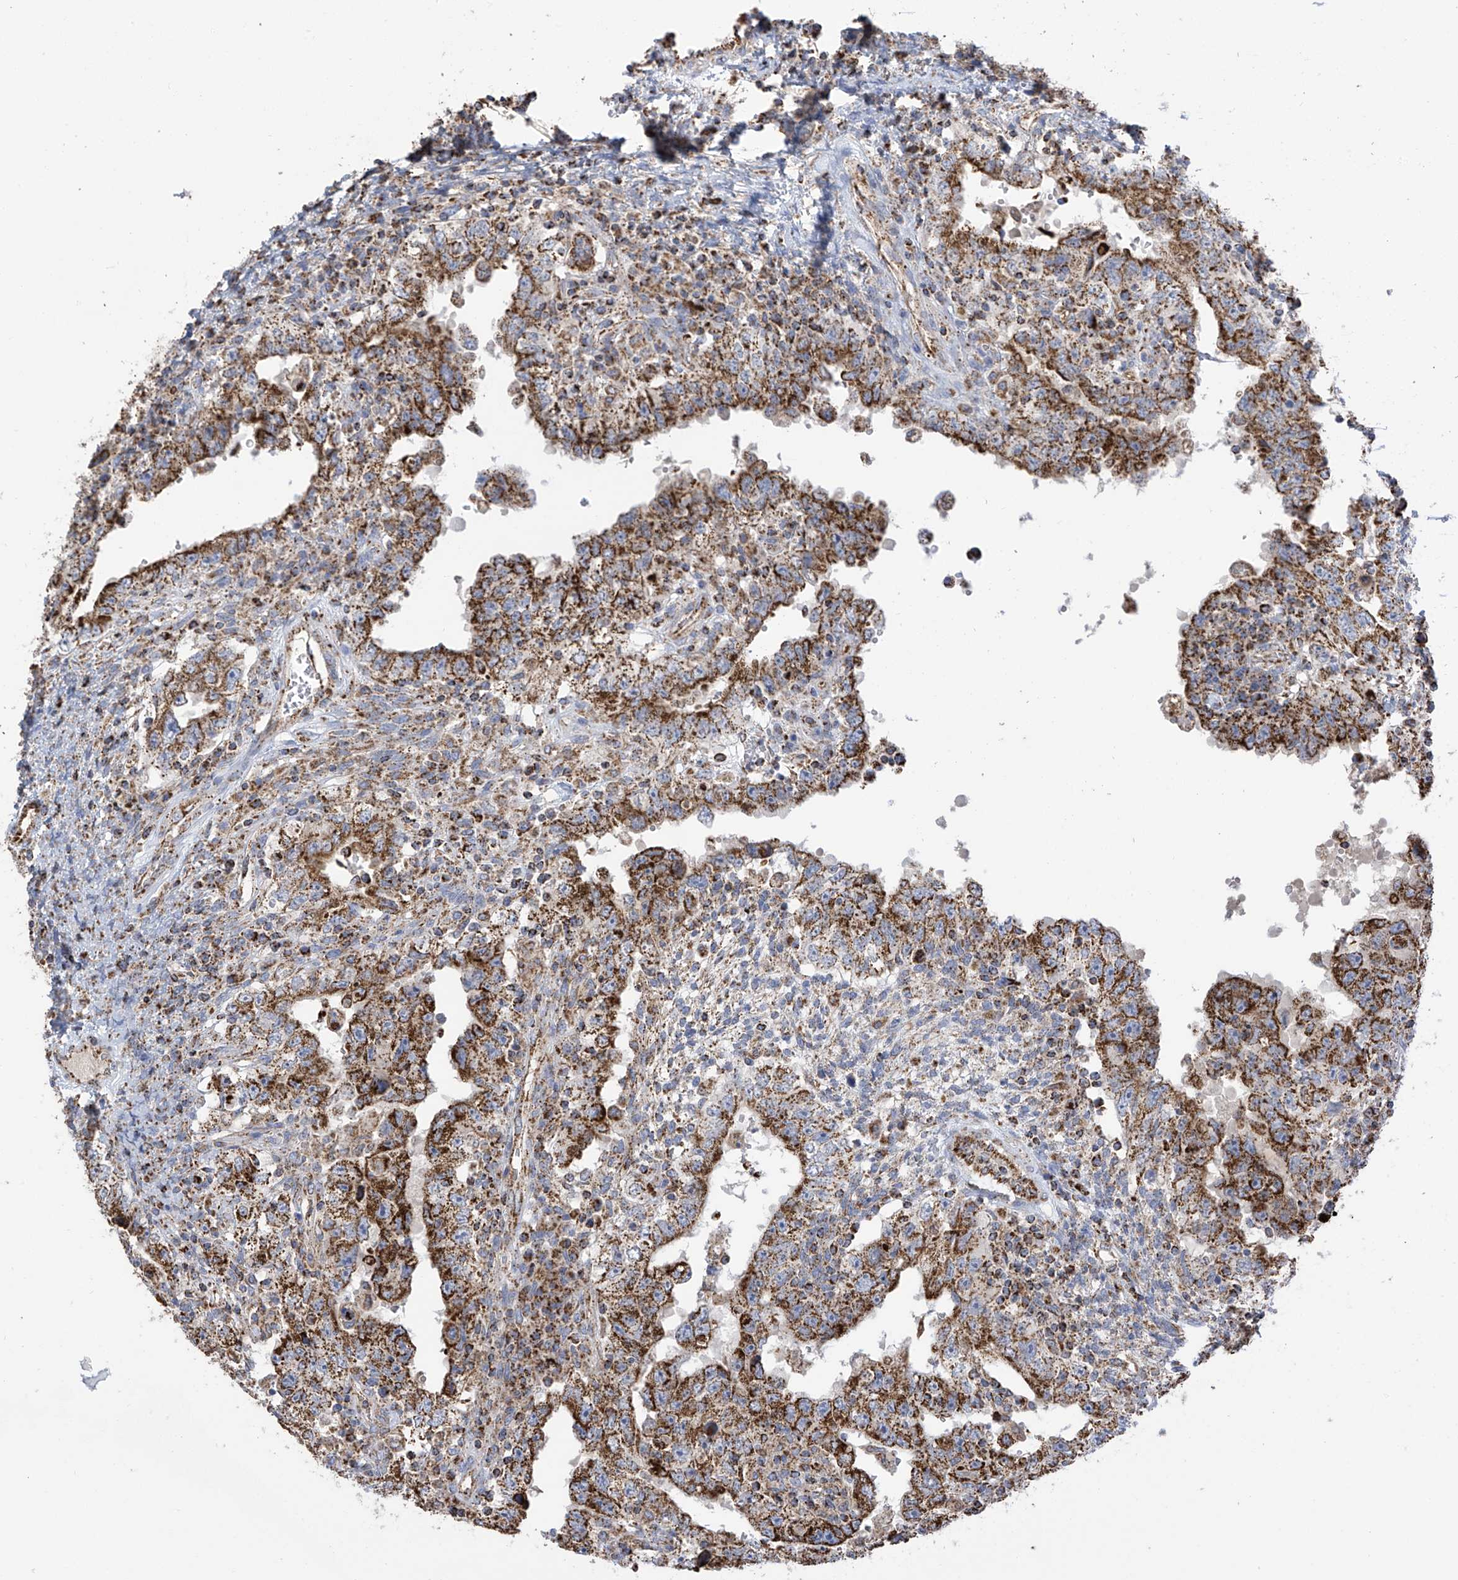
{"staining": {"intensity": "strong", "quantity": ">75%", "location": "cytoplasmic/membranous"}, "tissue": "testis cancer", "cell_type": "Tumor cells", "image_type": "cancer", "snomed": [{"axis": "morphology", "description": "Carcinoma, Embryonal, NOS"}, {"axis": "topography", "description": "Testis"}], "caption": "About >75% of tumor cells in embryonal carcinoma (testis) exhibit strong cytoplasmic/membranous protein expression as visualized by brown immunohistochemical staining.", "gene": "PNPT1", "patient": {"sex": "male", "age": 26}}